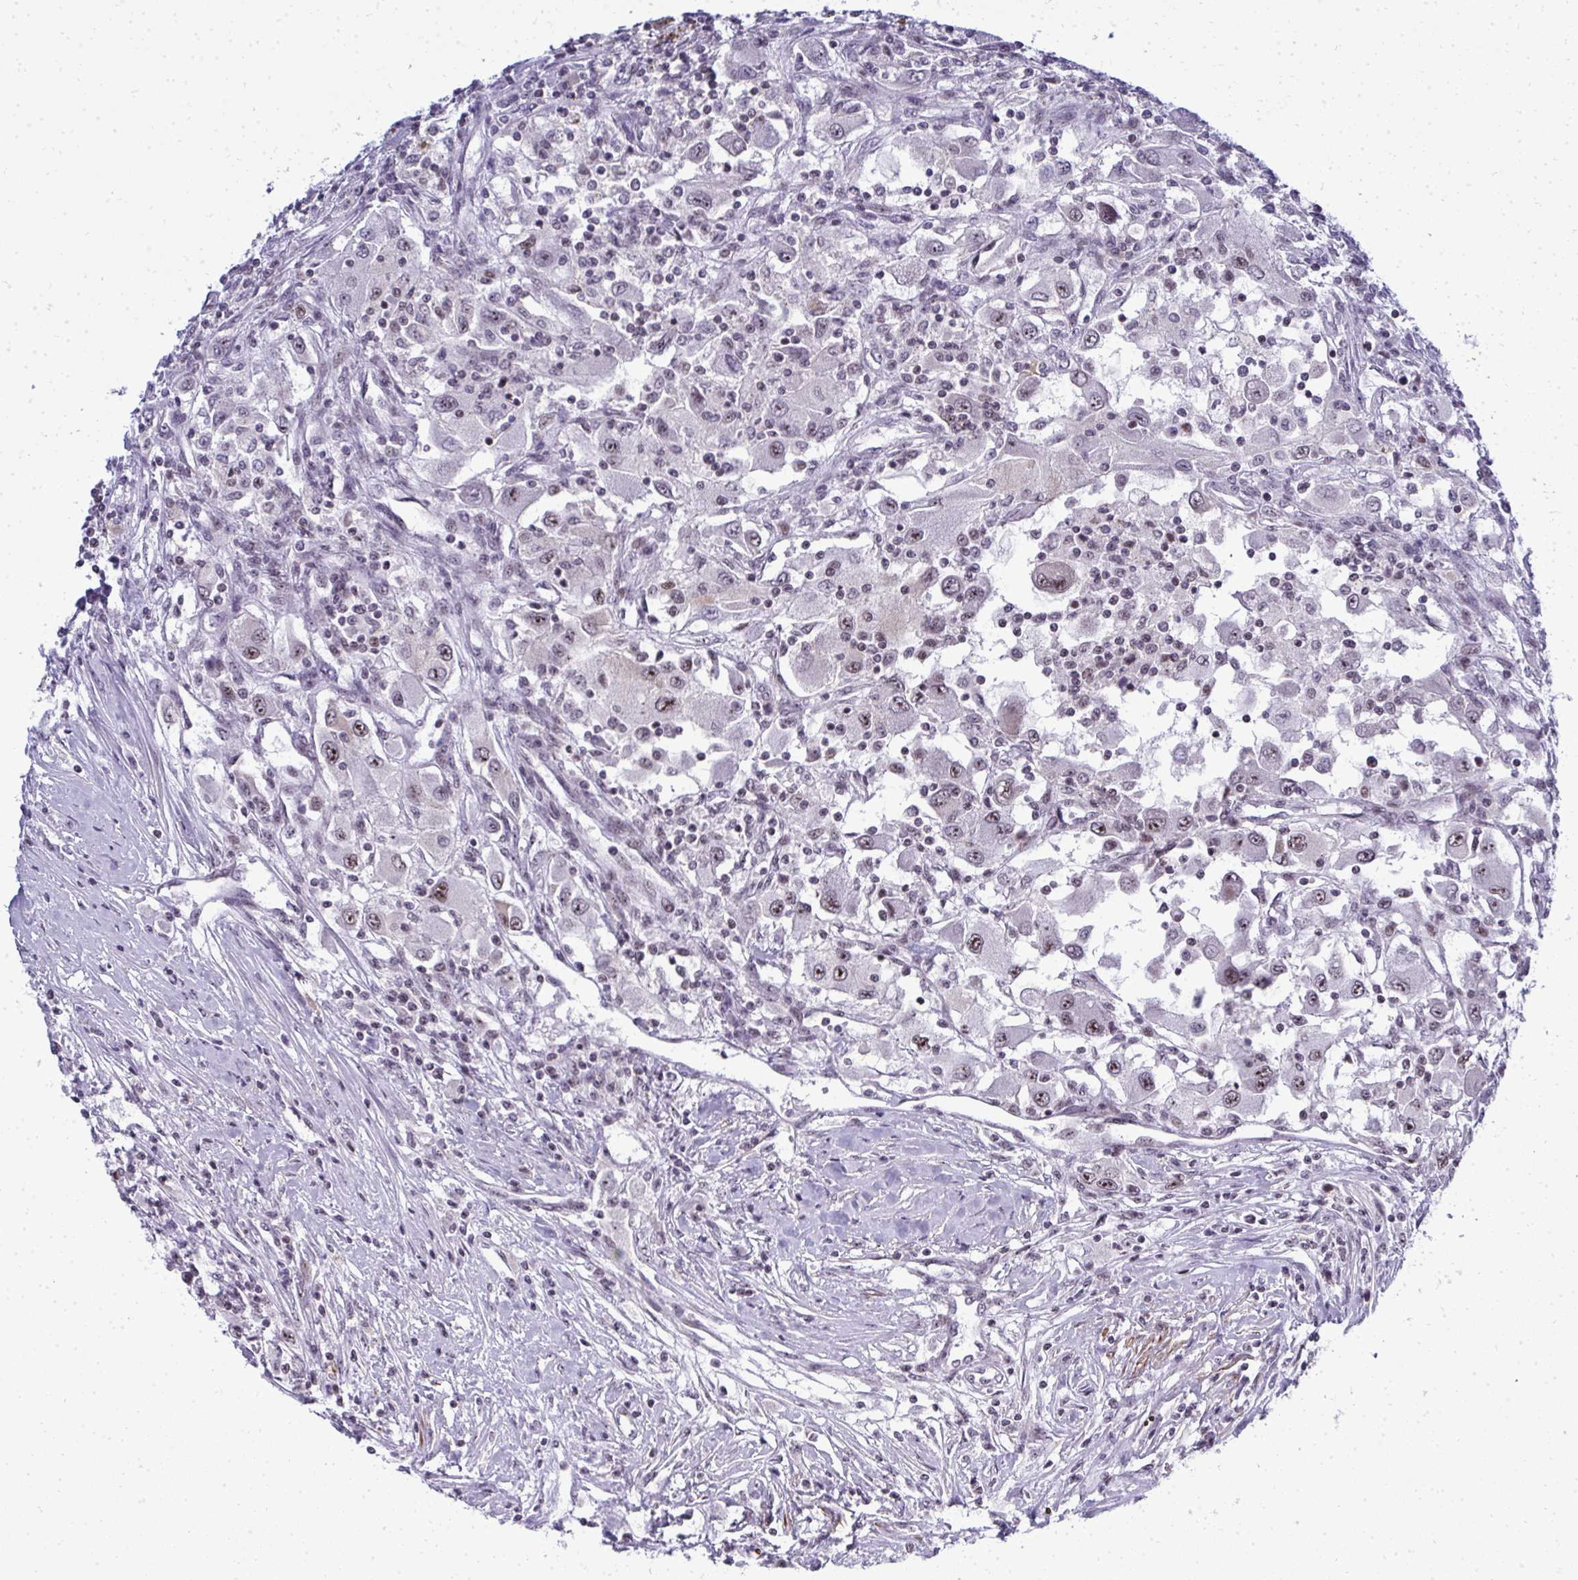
{"staining": {"intensity": "moderate", "quantity": "<25%", "location": "nuclear"}, "tissue": "renal cancer", "cell_type": "Tumor cells", "image_type": "cancer", "snomed": [{"axis": "morphology", "description": "Adenocarcinoma, NOS"}, {"axis": "topography", "description": "Kidney"}], "caption": "High-magnification brightfield microscopy of renal cancer (adenocarcinoma) stained with DAB (brown) and counterstained with hematoxylin (blue). tumor cells exhibit moderate nuclear expression is present in approximately<25% of cells. (DAB IHC, brown staining for protein, blue staining for nuclei).", "gene": "SIRT7", "patient": {"sex": "female", "age": 67}}